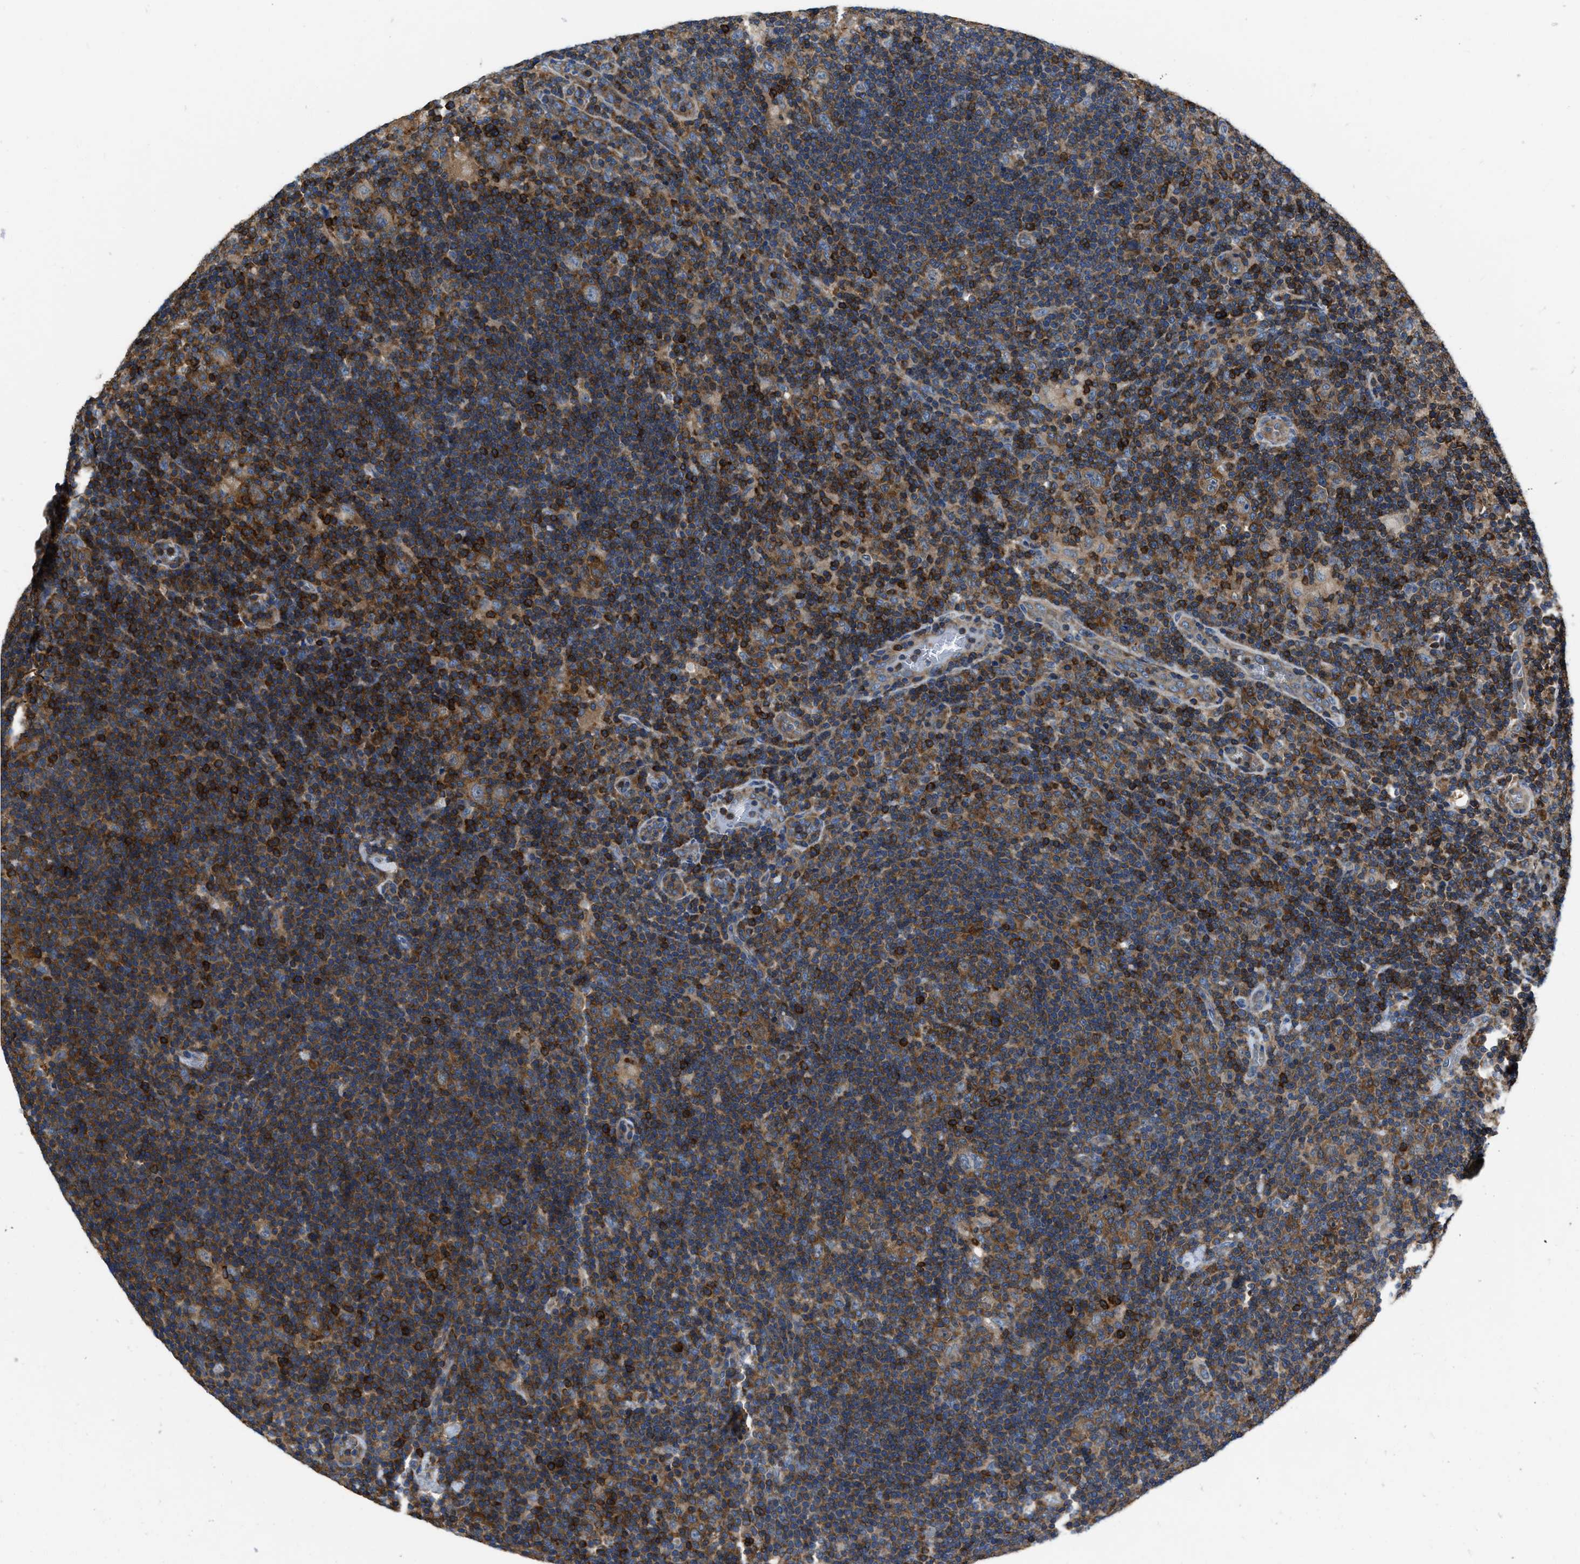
{"staining": {"intensity": "moderate", "quantity": "25%-75%", "location": "cytoplasmic/membranous"}, "tissue": "lymphoma", "cell_type": "Tumor cells", "image_type": "cancer", "snomed": [{"axis": "morphology", "description": "Hodgkin's disease, NOS"}, {"axis": "topography", "description": "Lymph node"}], "caption": "Immunohistochemistry of human Hodgkin's disease demonstrates medium levels of moderate cytoplasmic/membranous staining in about 25%-75% of tumor cells.", "gene": "YARS1", "patient": {"sex": "female", "age": 57}}